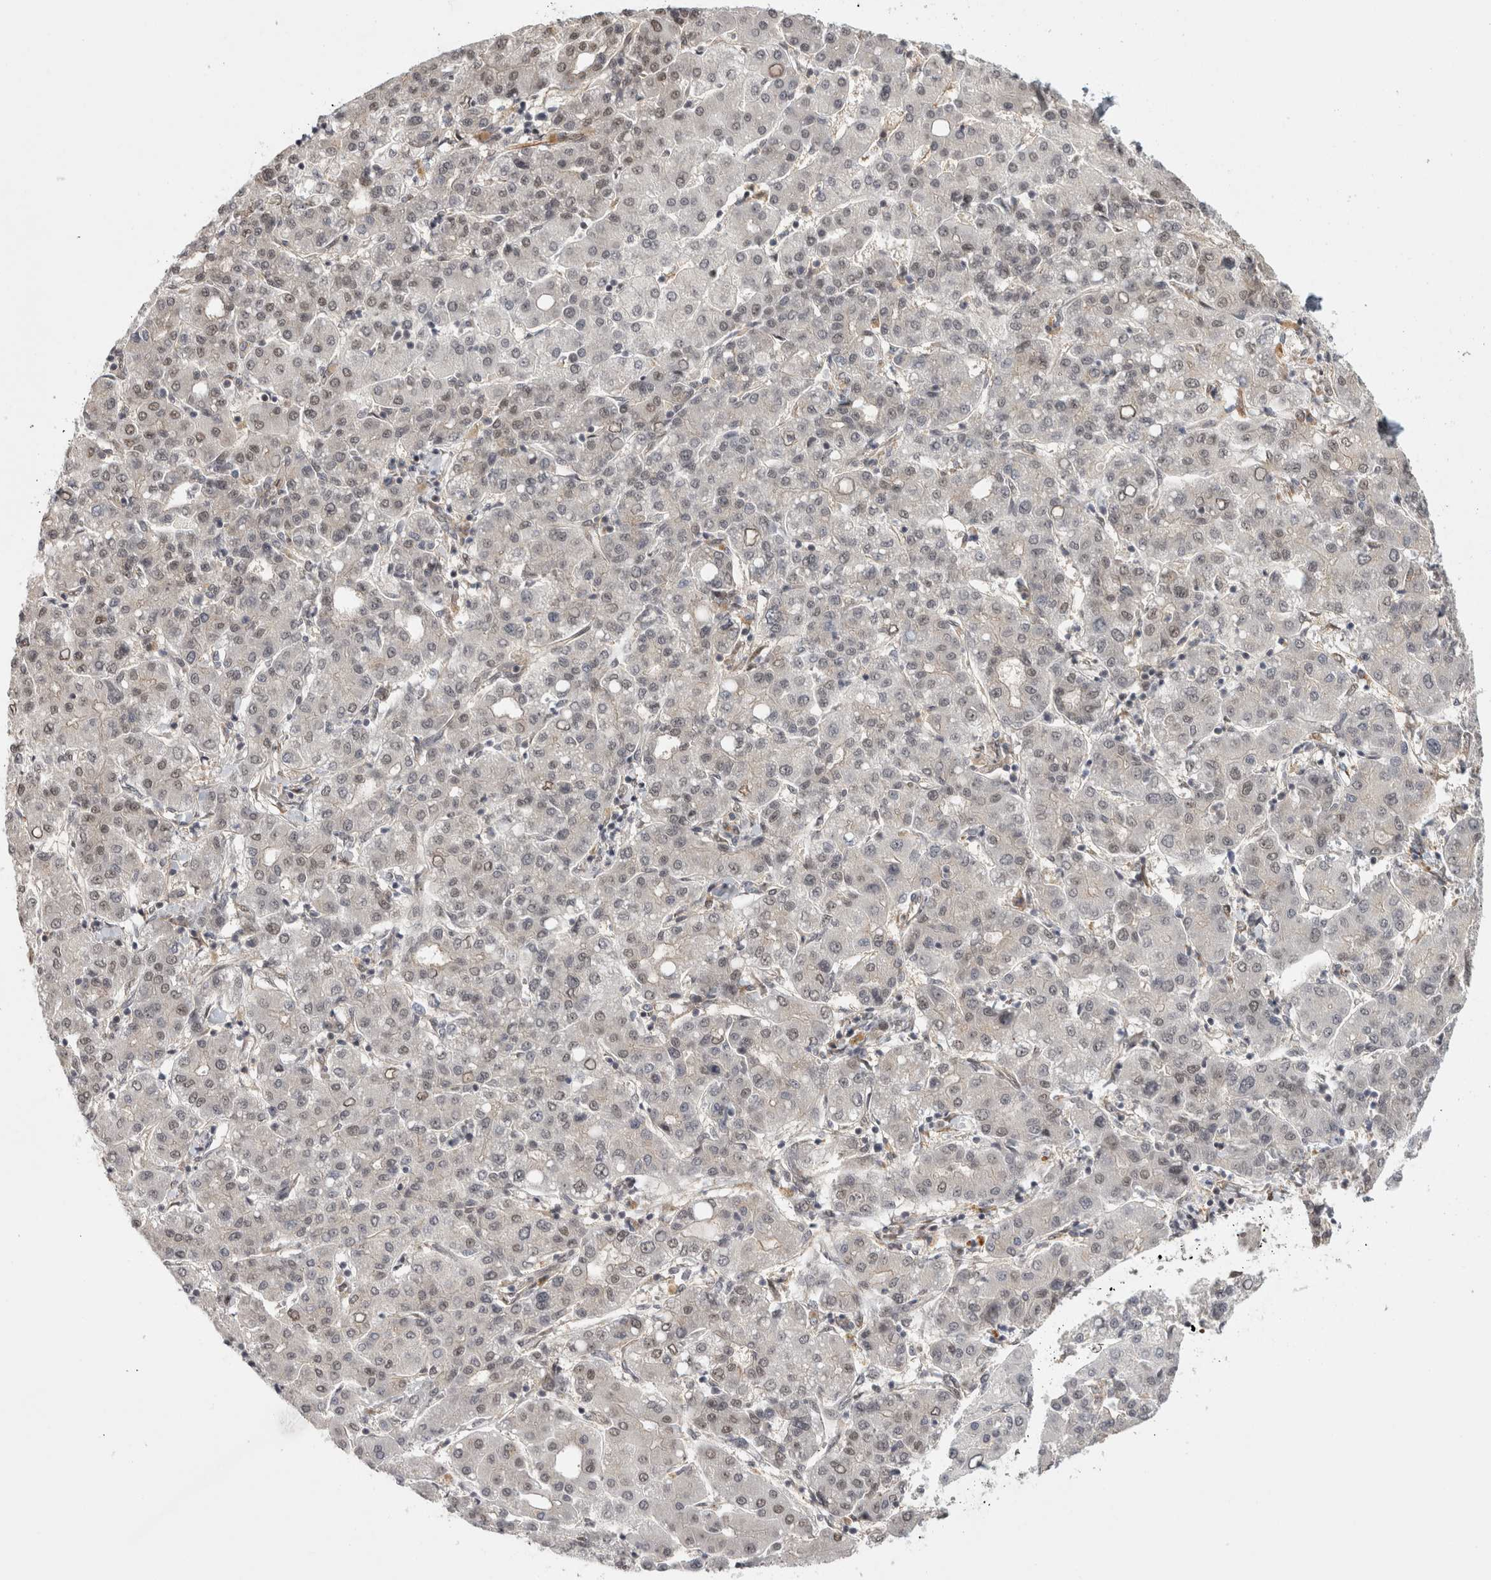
{"staining": {"intensity": "weak", "quantity": "<25%", "location": "nuclear"}, "tissue": "liver cancer", "cell_type": "Tumor cells", "image_type": "cancer", "snomed": [{"axis": "morphology", "description": "Carcinoma, Hepatocellular, NOS"}, {"axis": "topography", "description": "Liver"}], "caption": "Tumor cells are negative for protein expression in human liver cancer.", "gene": "ZNF318", "patient": {"sex": "male", "age": 65}}